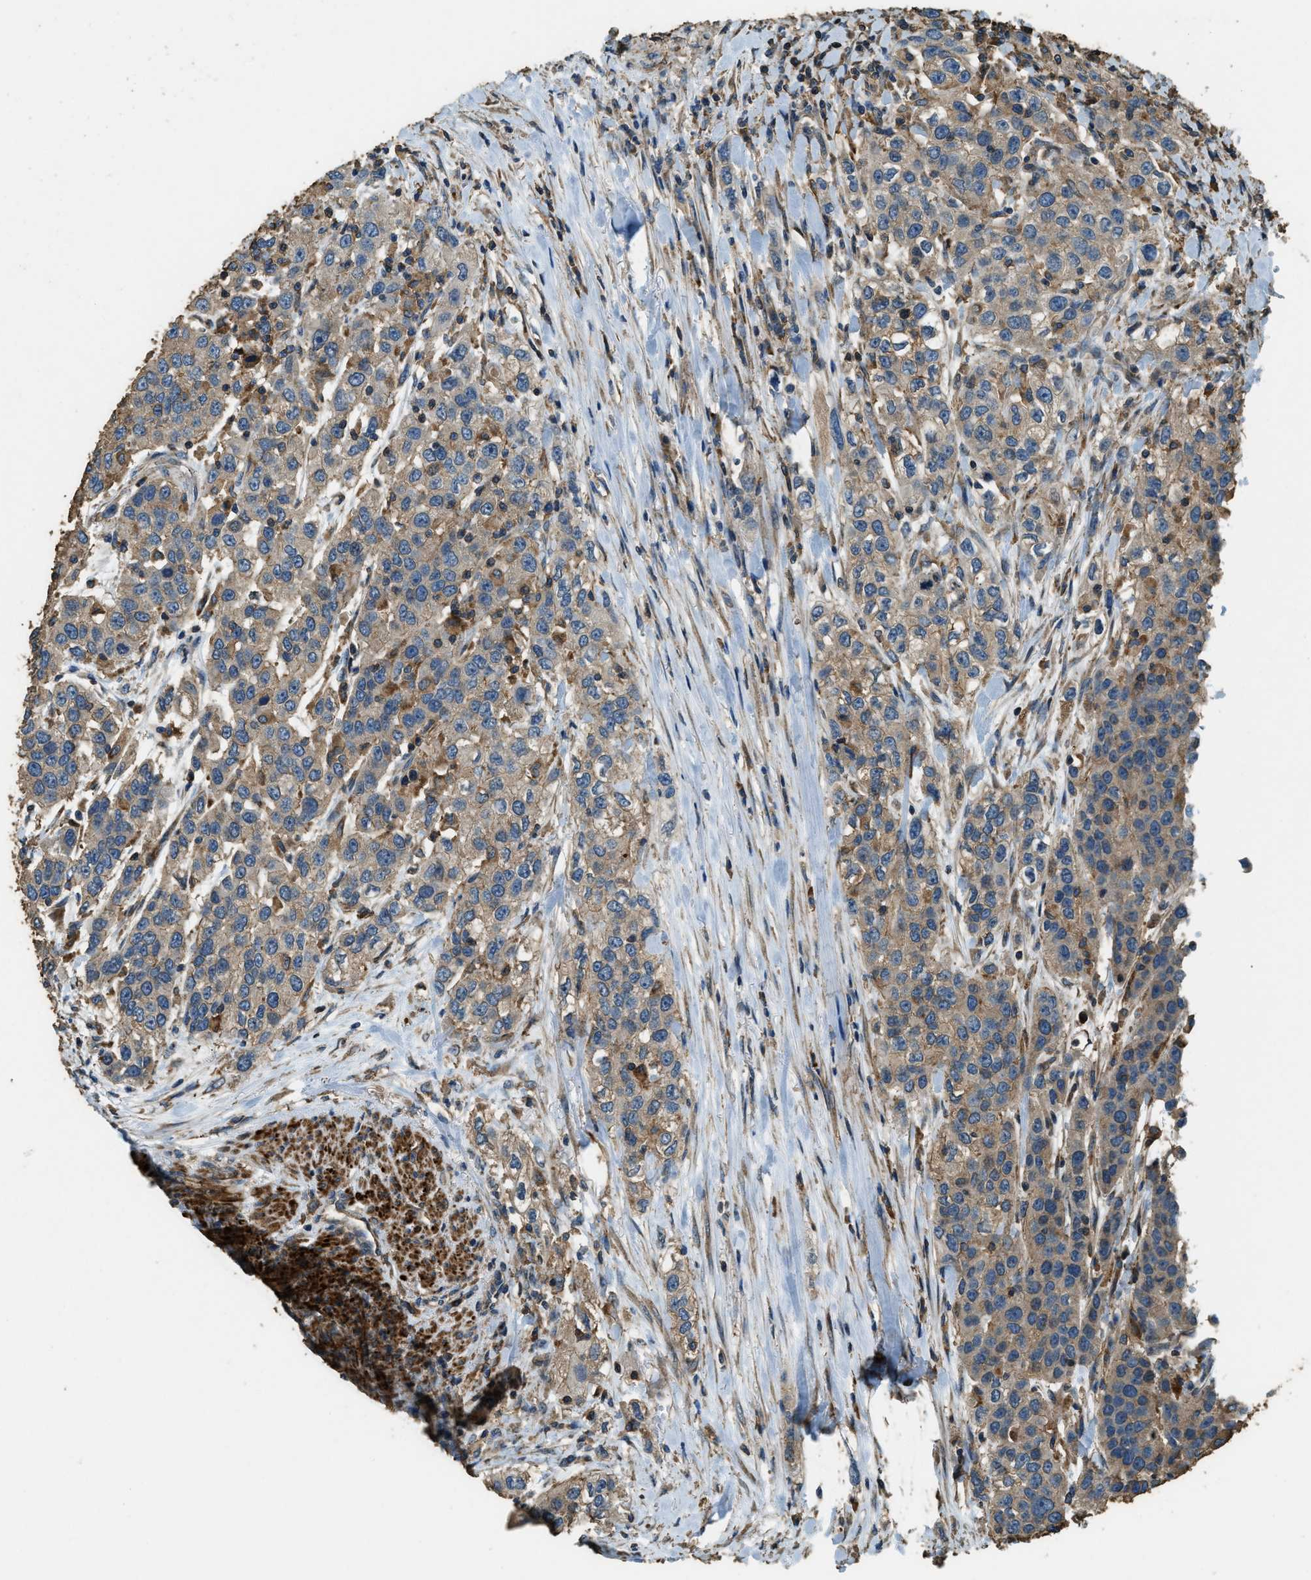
{"staining": {"intensity": "weak", "quantity": ">75%", "location": "cytoplasmic/membranous"}, "tissue": "urothelial cancer", "cell_type": "Tumor cells", "image_type": "cancer", "snomed": [{"axis": "morphology", "description": "Urothelial carcinoma, High grade"}, {"axis": "topography", "description": "Urinary bladder"}], "caption": "Brown immunohistochemical staining in human urothelial carcinoma (high-grade) exhibits weak cytoplasmic/membranous positivity in about >75% of tumor cells. Nuclei are stained in blue.", "gene": "ERGIC1", "patient": {"sex": "female", "age": 80}}